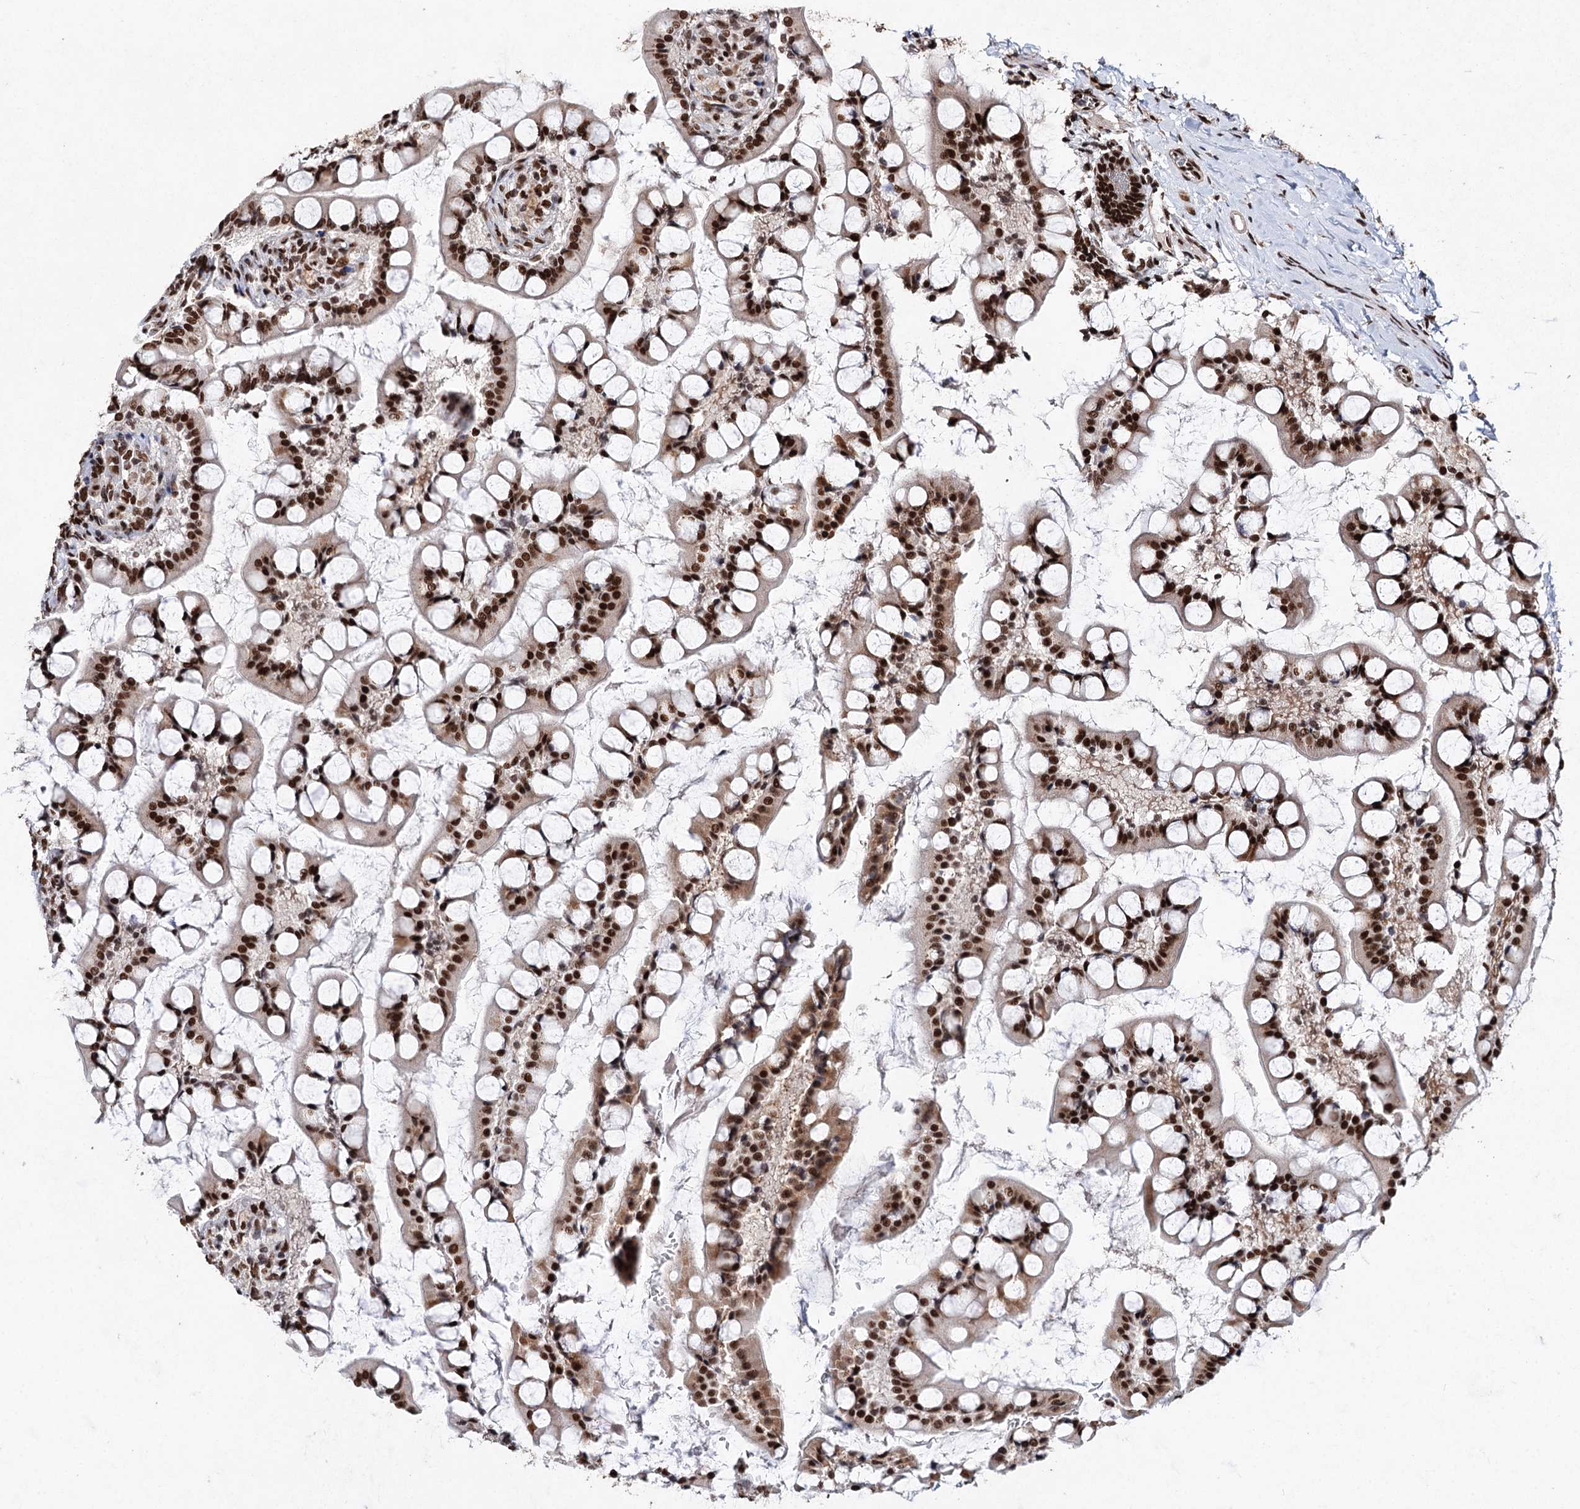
{"staining": {"intensity": "strong", "quantity": ">75%", "location": "nuclear"}, "tissue": "small intestine", "cell_type": "Glandular cells", "image_type": "normal", "snomed": [{"axis": "morphology", "description": "Normal tissue, NOS"}, {"axis": "topography", "description": "Small intestine"}], "caption": "The immunohistochemical stain labels strong nuclear positivity in glandular cells of unremarkable small intestine. (DAB (3,3'-diaminobenzidine) = brown stain, brightfield microscopy at high magnification).", "gene": "MATR3", "patient": {"sex": "male", "age": 52}}